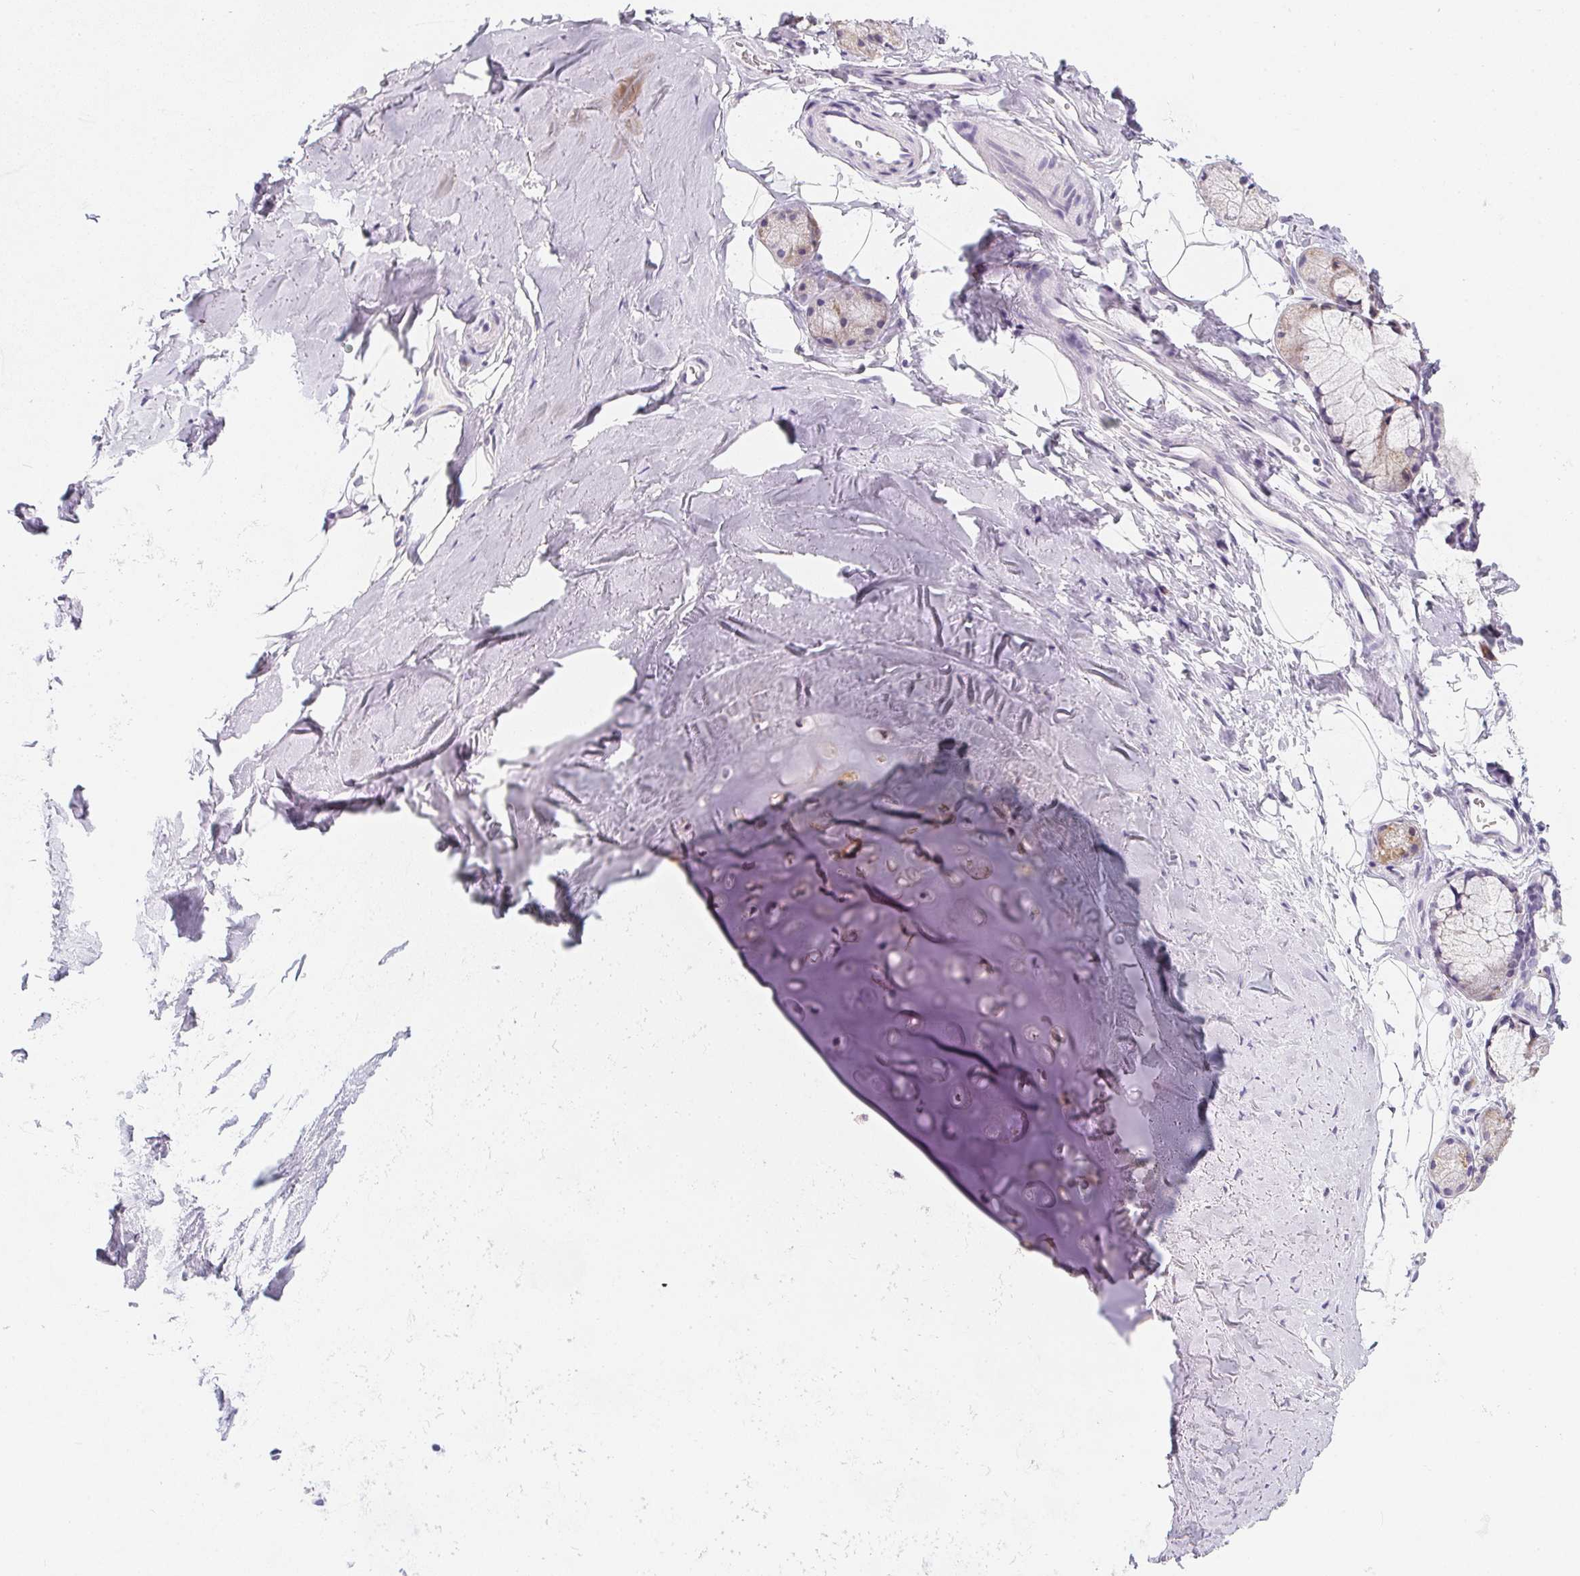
{"staining": {"intensity": "negative", "quantity": "none", "location": "none"}, "tissue": "adipose tissue", "cell_type": "Adipocytes", "image_type": "normal", "snomed": [{"axis": "morphology", "description": "Normal tissue, NOS"}, {"axis": "topography", "description": "Cartilage tissue"}, {"axis": "topography", "description": "Bronchus"}], "caption": "IHC of normal human adipose tissue displays no positivity in adipocytes.", "gene": "MAP1A", "patient": {"sex": "female", "age": 79}}